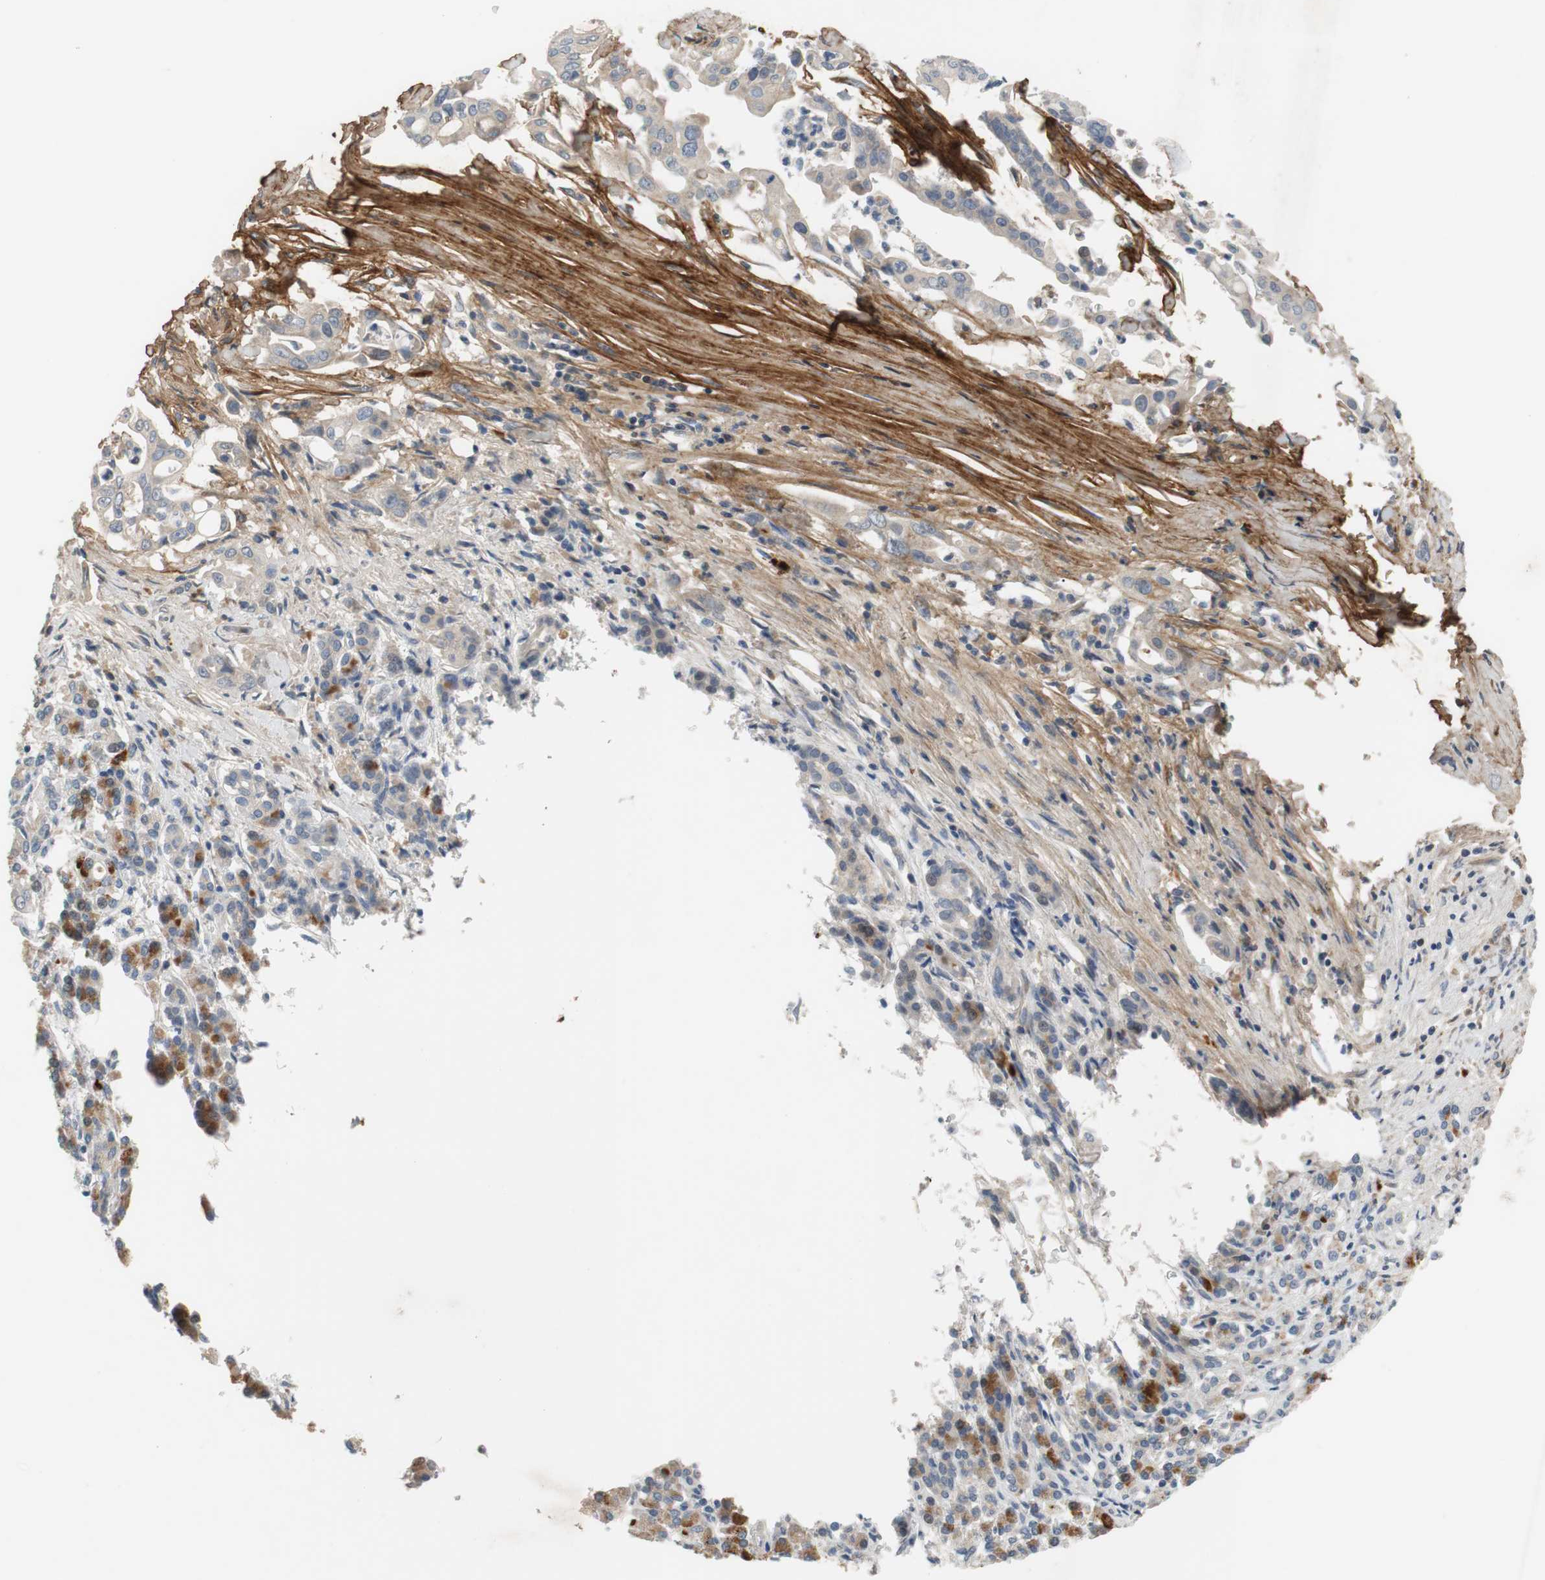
{"staining": {"intensity": "weak", "quantity": "25%-75%", "location": "cytoplasmic/membranous"}, "tissue": "pancreatic cancer", "cell_type": "Tumor cells", "image_type": "cancer", "snomed": [{"axis": "morphology", "description": "Normal tissue, NOS"}, {"axis": "topography", "description": "Pancreas"}], "caption": "Immunohistochemistry (IHC) (DAB) staining of human pancreatic cancer demonstrates weak cytoplasmic/membranous protein positivity in approximately 25%-75% of tumor cells.", "gene": "COL12A1", "patient": {"sex": "male", "age": 42}}